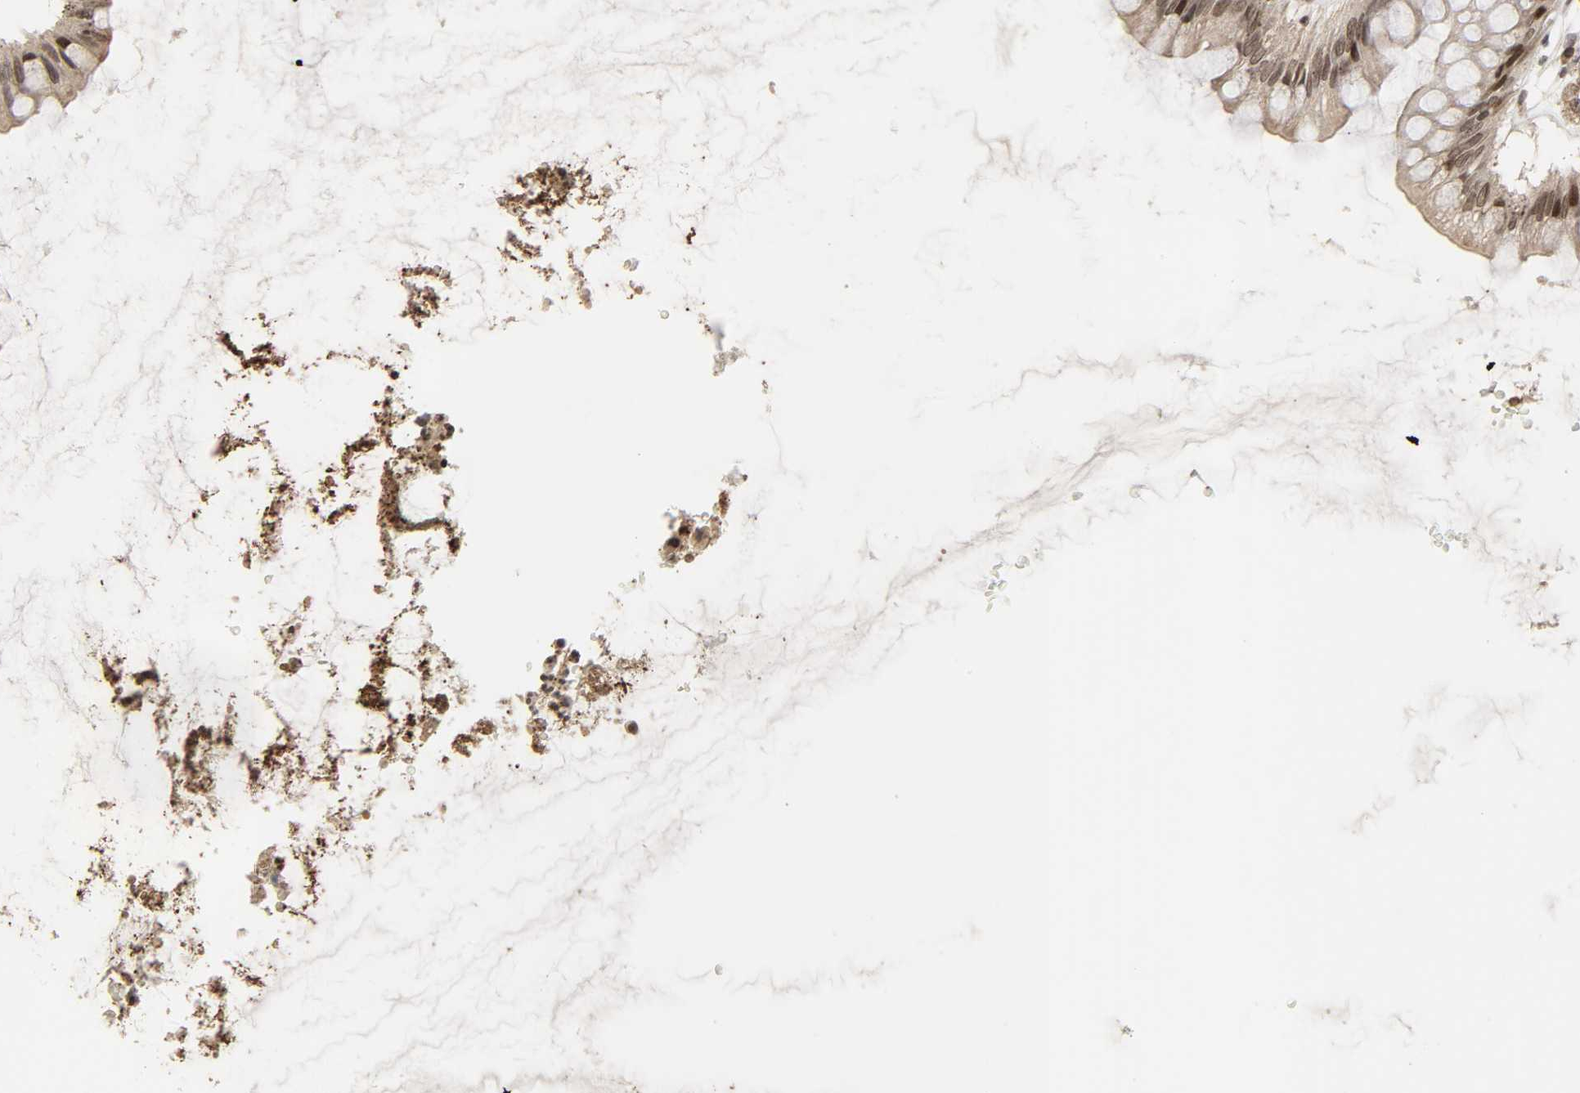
{"staining": {"intensity": "moderate", "quantity": "25%-75%", "location": "nuclear"}, "tissue": "rectum", "cell_type": "Glandular cells", "image_type": "normal", "snomed": [{"axis": "morphology", "description": "Normal tissue, NOS"}, {"axis": "morphology", "description": "Adenocarcinoma, NOS"}, {"axis": "topography", "description": "Rectum"}], "caption": "Rectum stained with a brown dye displays moderate nuclear positive positivity in about 25%-75% of glandular cells.", "gene": "XRCC1", "patient": {"sex": "female", "age": 65}}